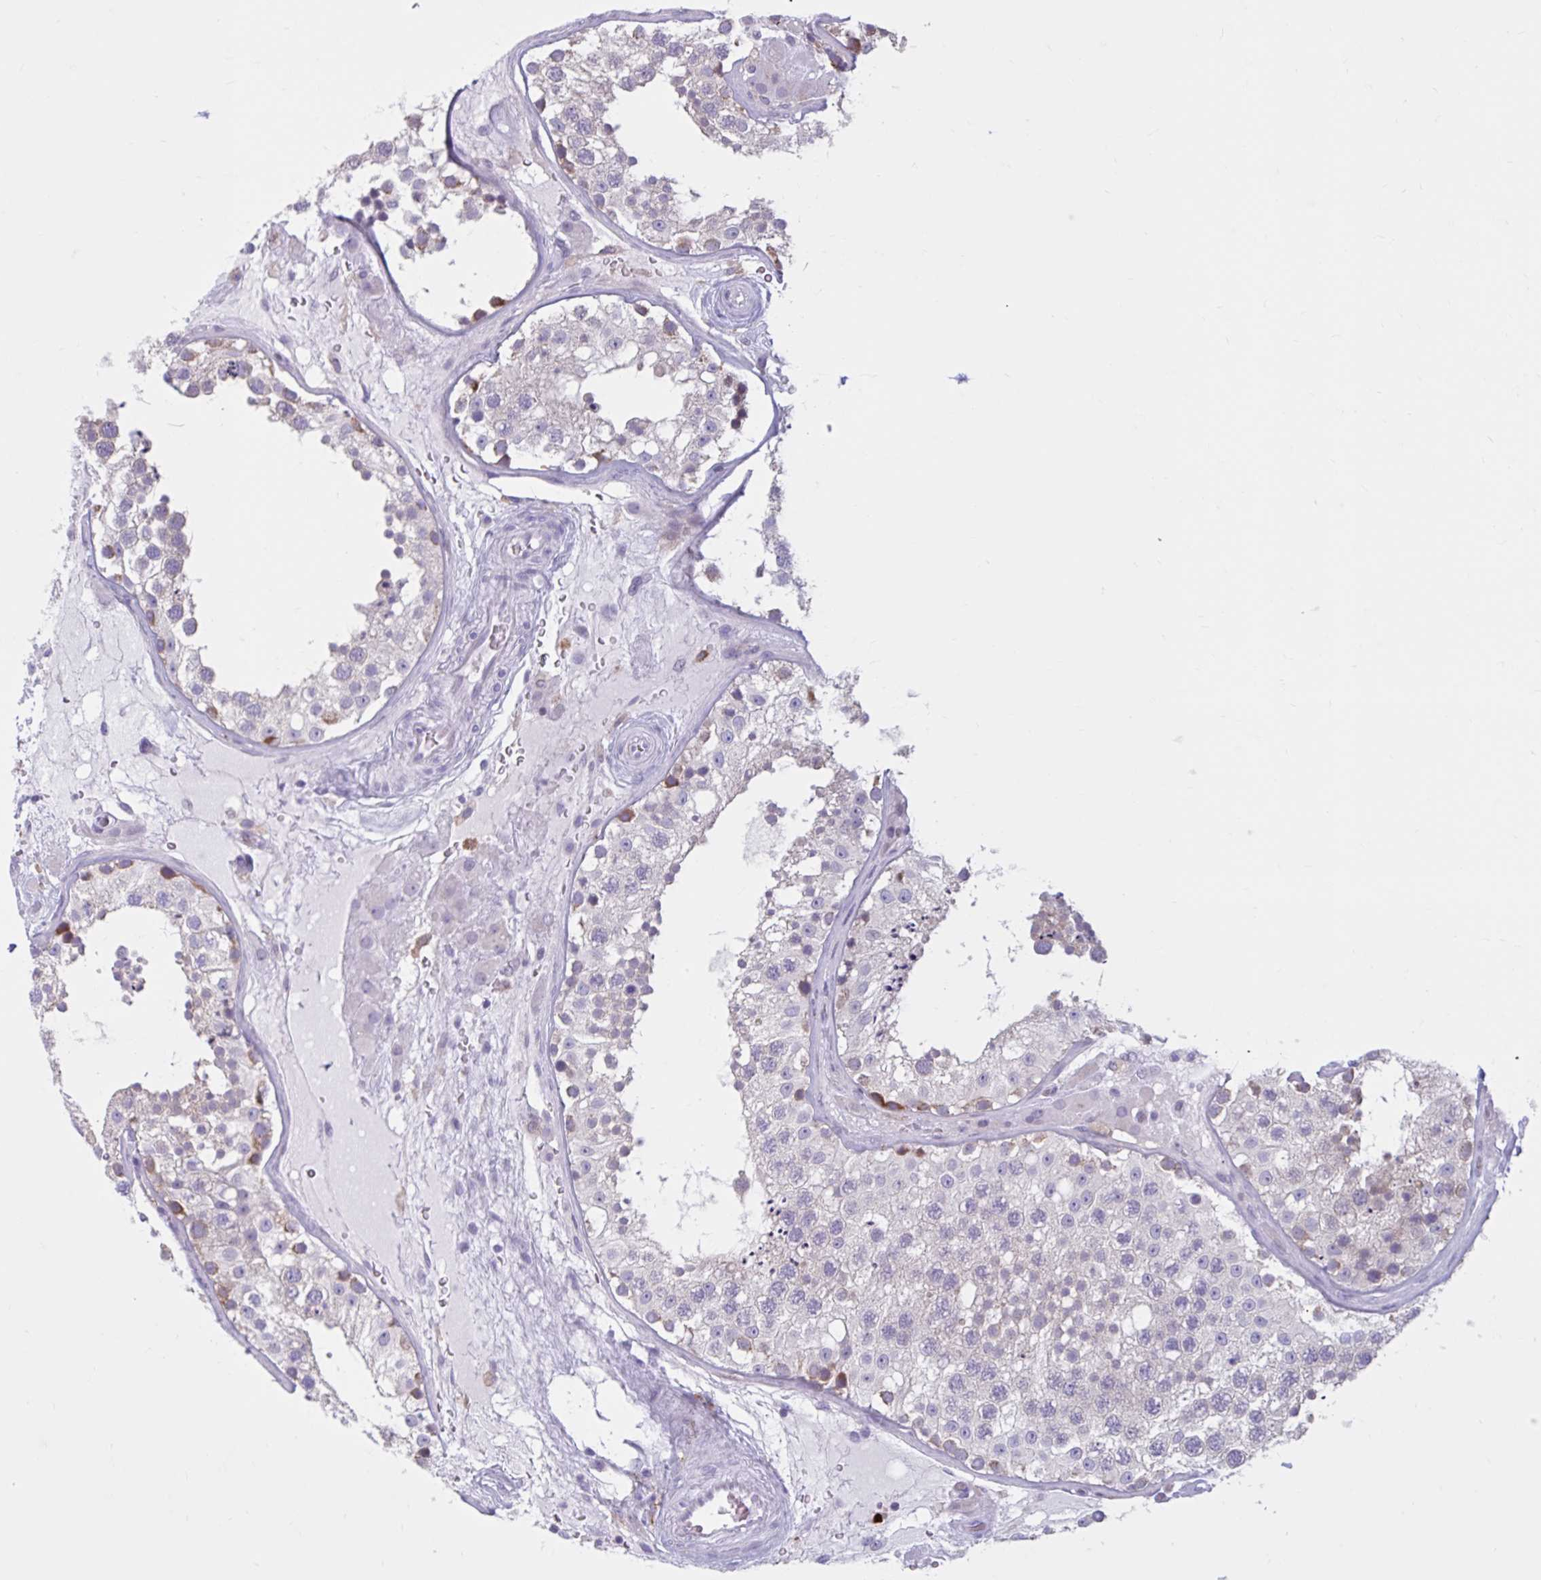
{"staining": {"intensity": "moderate", "quantity": "<25%", "location": "cytoplasmic/membranous"}, "tissue": "testis", "cell_type": "Cells in seminiferous ducts", "image_type": "normal", "snomed": [{"axis": "morphology", "description": "Normal tissue, NOS"}, {"axis": "topography", "description": "Testis"}], "caption": "Cells in seminiferous ducts display low levels of moderate cytoplasmic/membranous staining in approximately <25% of cells in normal testis.", "gene": "CEP120", "patient": {"sex": "male", "age": 26}}